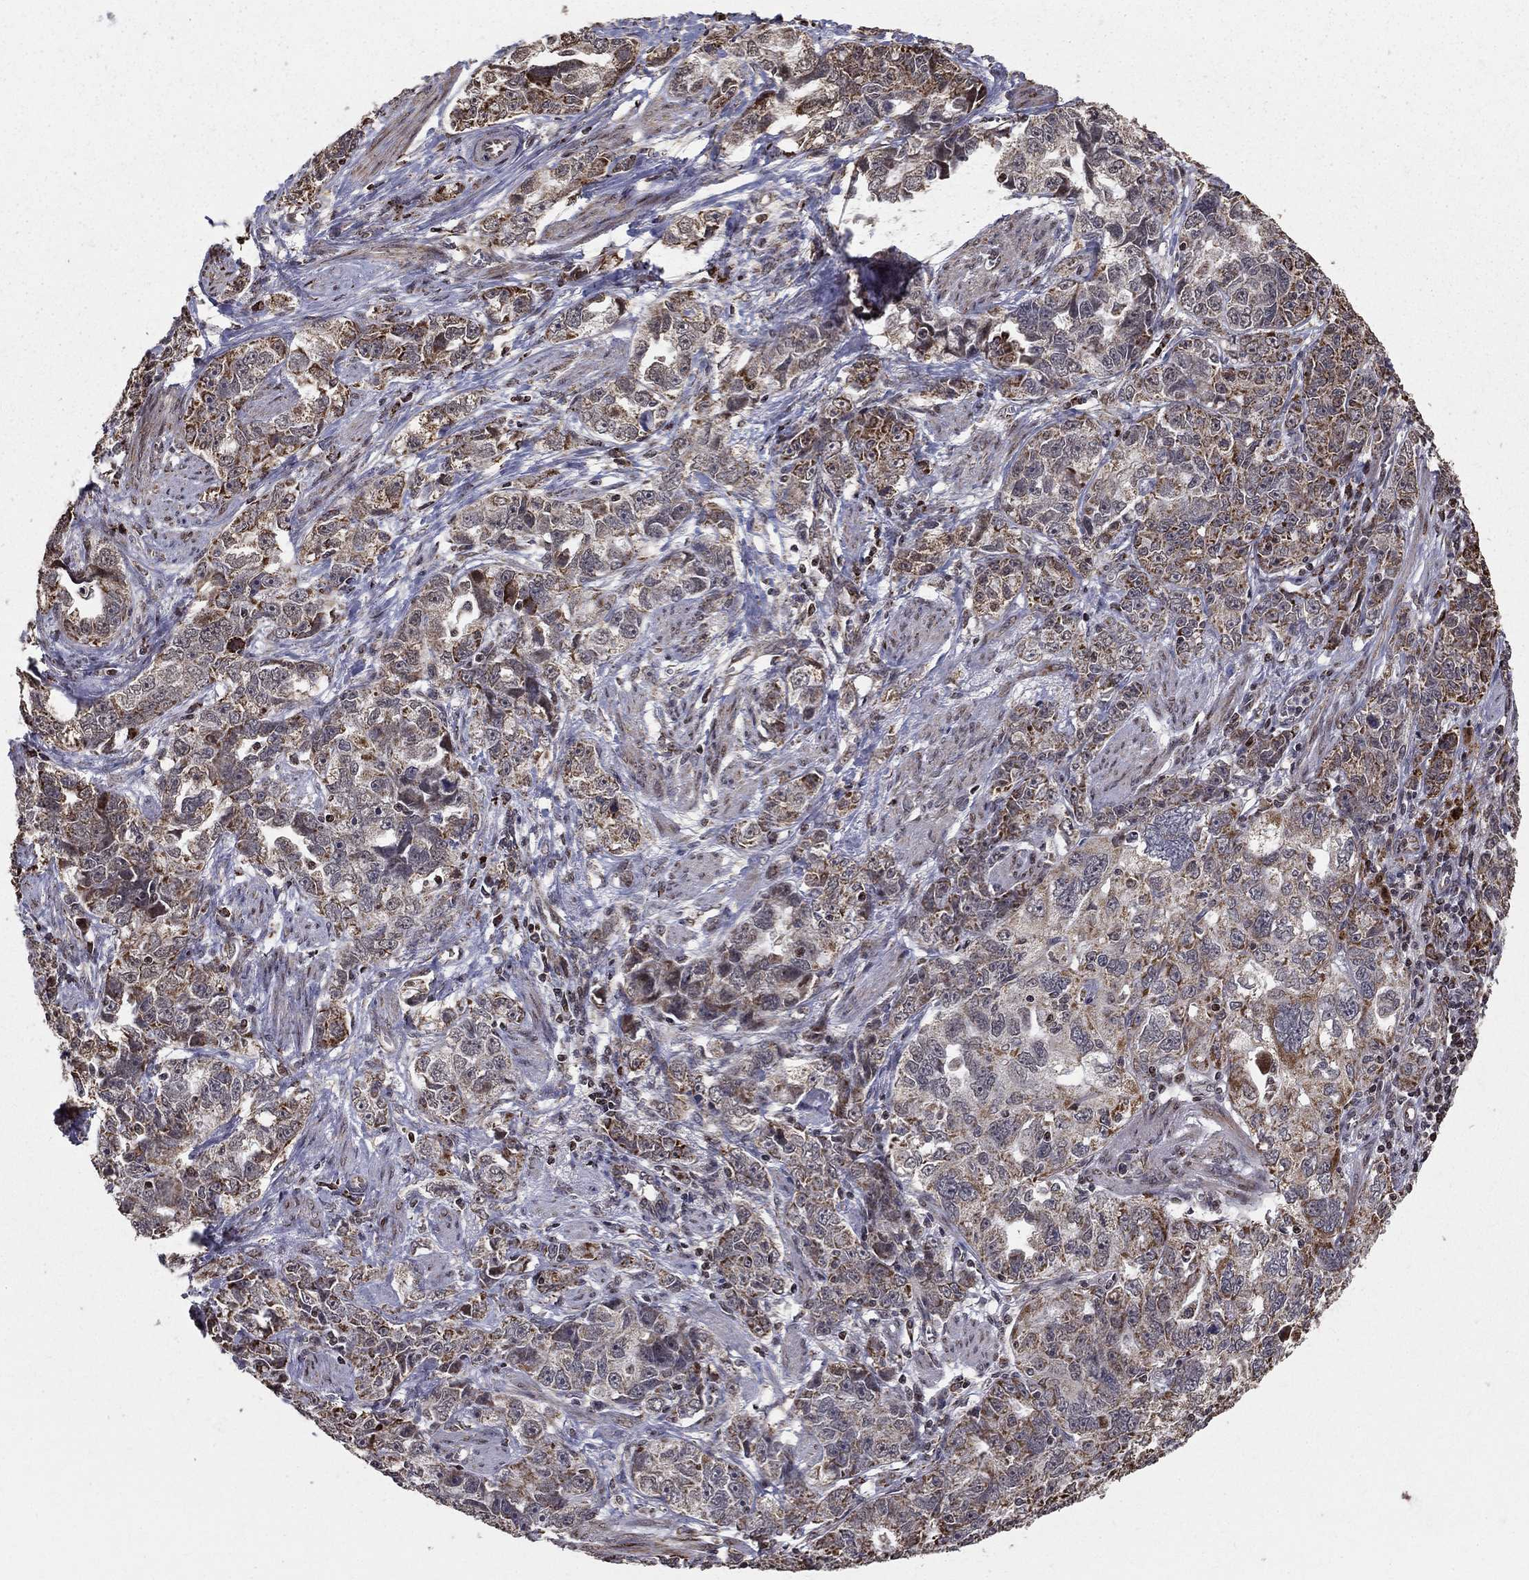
{"staining": {"intensity": "moderate", "quantity": "25%-75%", "location": "cytoplasmic/membranous"}, "tissue": "ovarian cancer", "cell_type": "Tumor cells", "image_type": "cancer", "snomed": [{"axis": "morphology", "description": "Cystadenocarcinoma, serous, NOS"}, {"axis": "topography", "description": "Ovary"}], "caption": "The micrograph shows a brown stain indicating the presence of a protein in the cytoplasmic/membranous of tumor cells in ovarian cancer.", "gene": "ACOT13", "patient": {"sex": "female", "age": 51}}